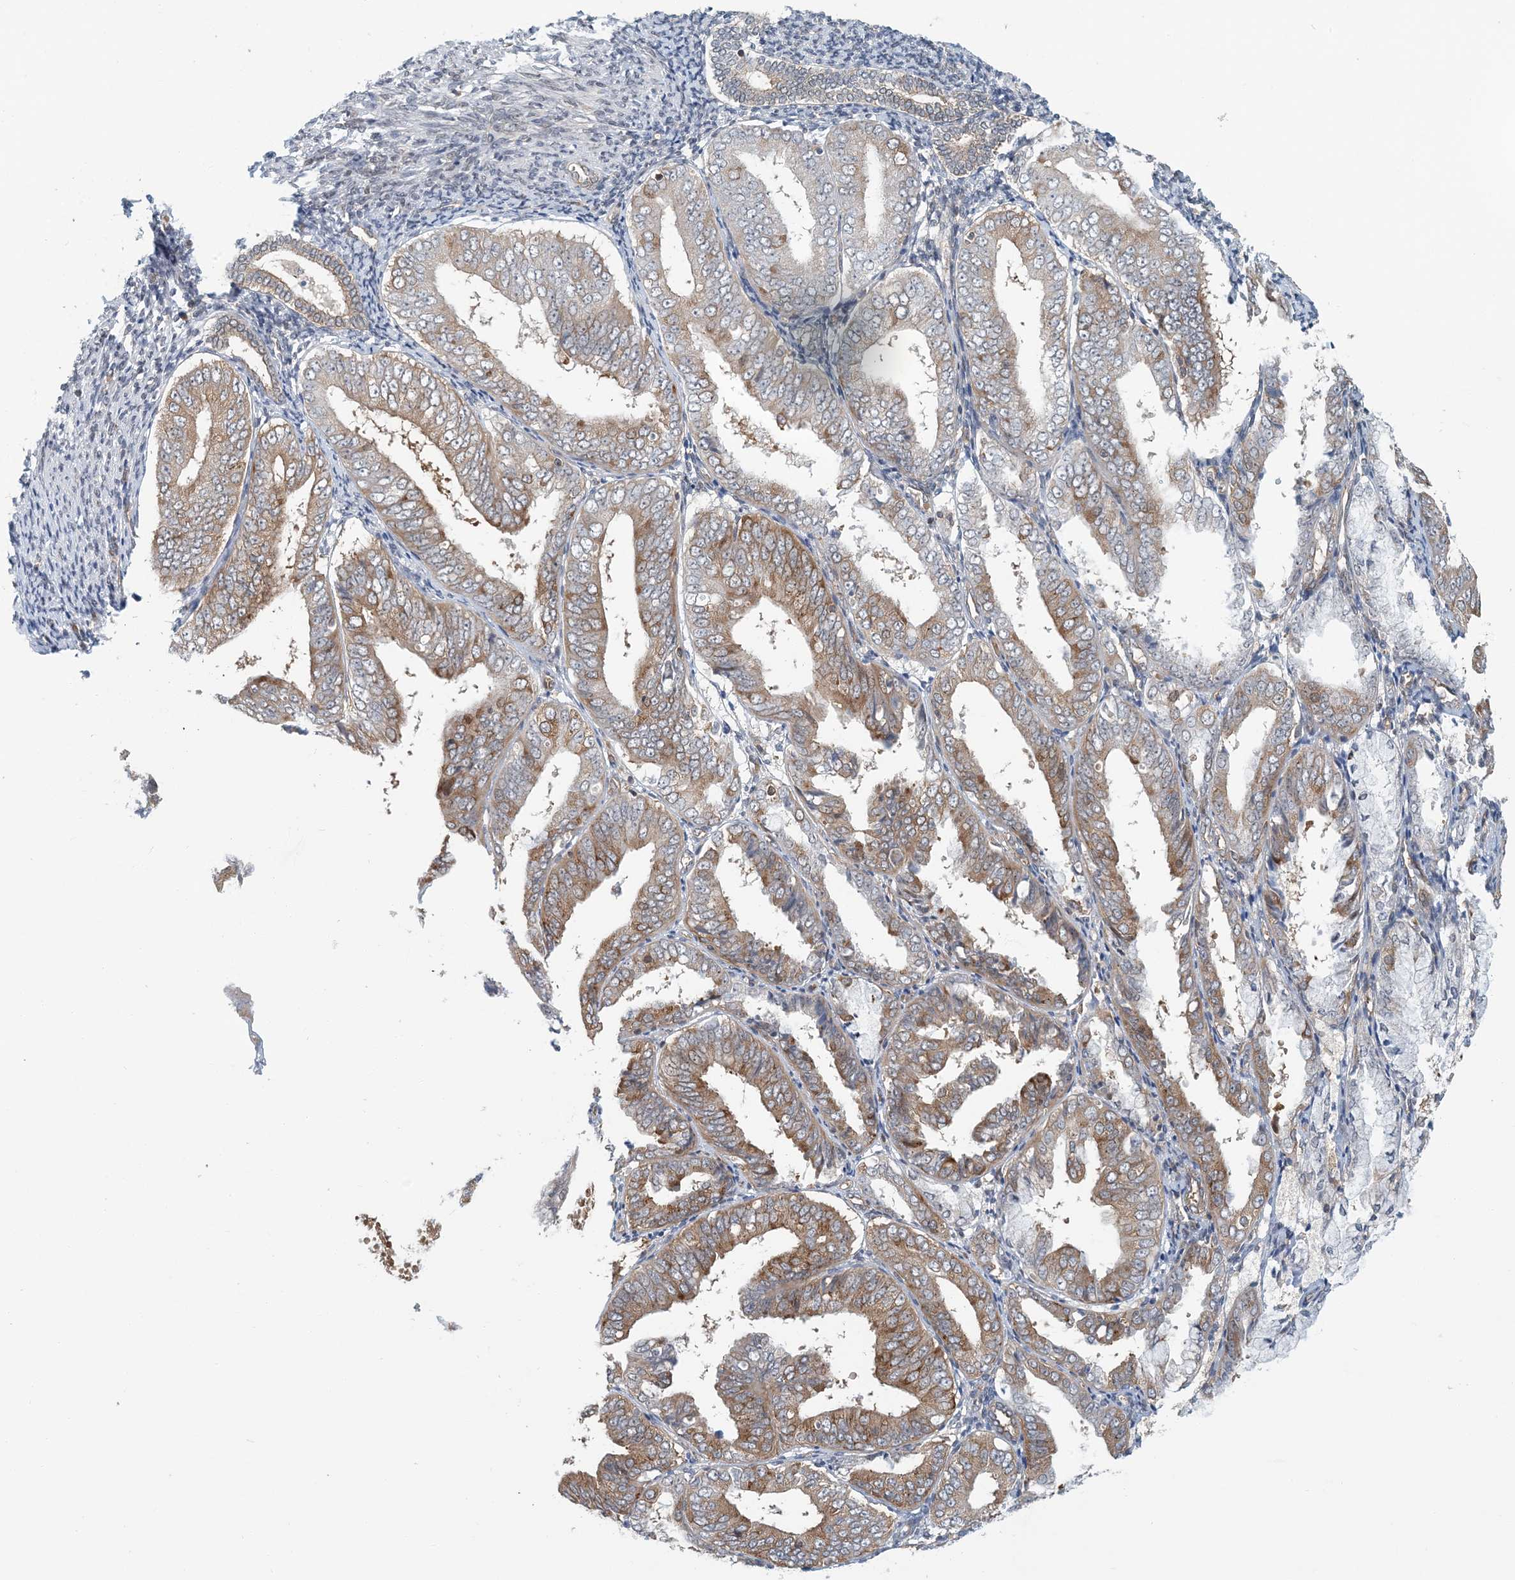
{"staining": {"intensity": "moderate", "quantity": "25%-75%", "location": "cytoplasmic/membranous"}, "tissue": "endometrial cancer", "cell_type": "Tumor cells", "image_type": "cancer", "snomed": [{"axis": "morphology", "description": "Adenocarcinoma, NOS"}, {"axis": "topography", "description": "Endometrium"}], "caption": "This photomicrograph shows IHC staining of endometrial cancer, with medium moderate cytoplasmic/membranous positivity in approximately 25%-75% of tumor cells.", "gene": "ATP13A2", "patient": {"sex": "female", "age": 63}}